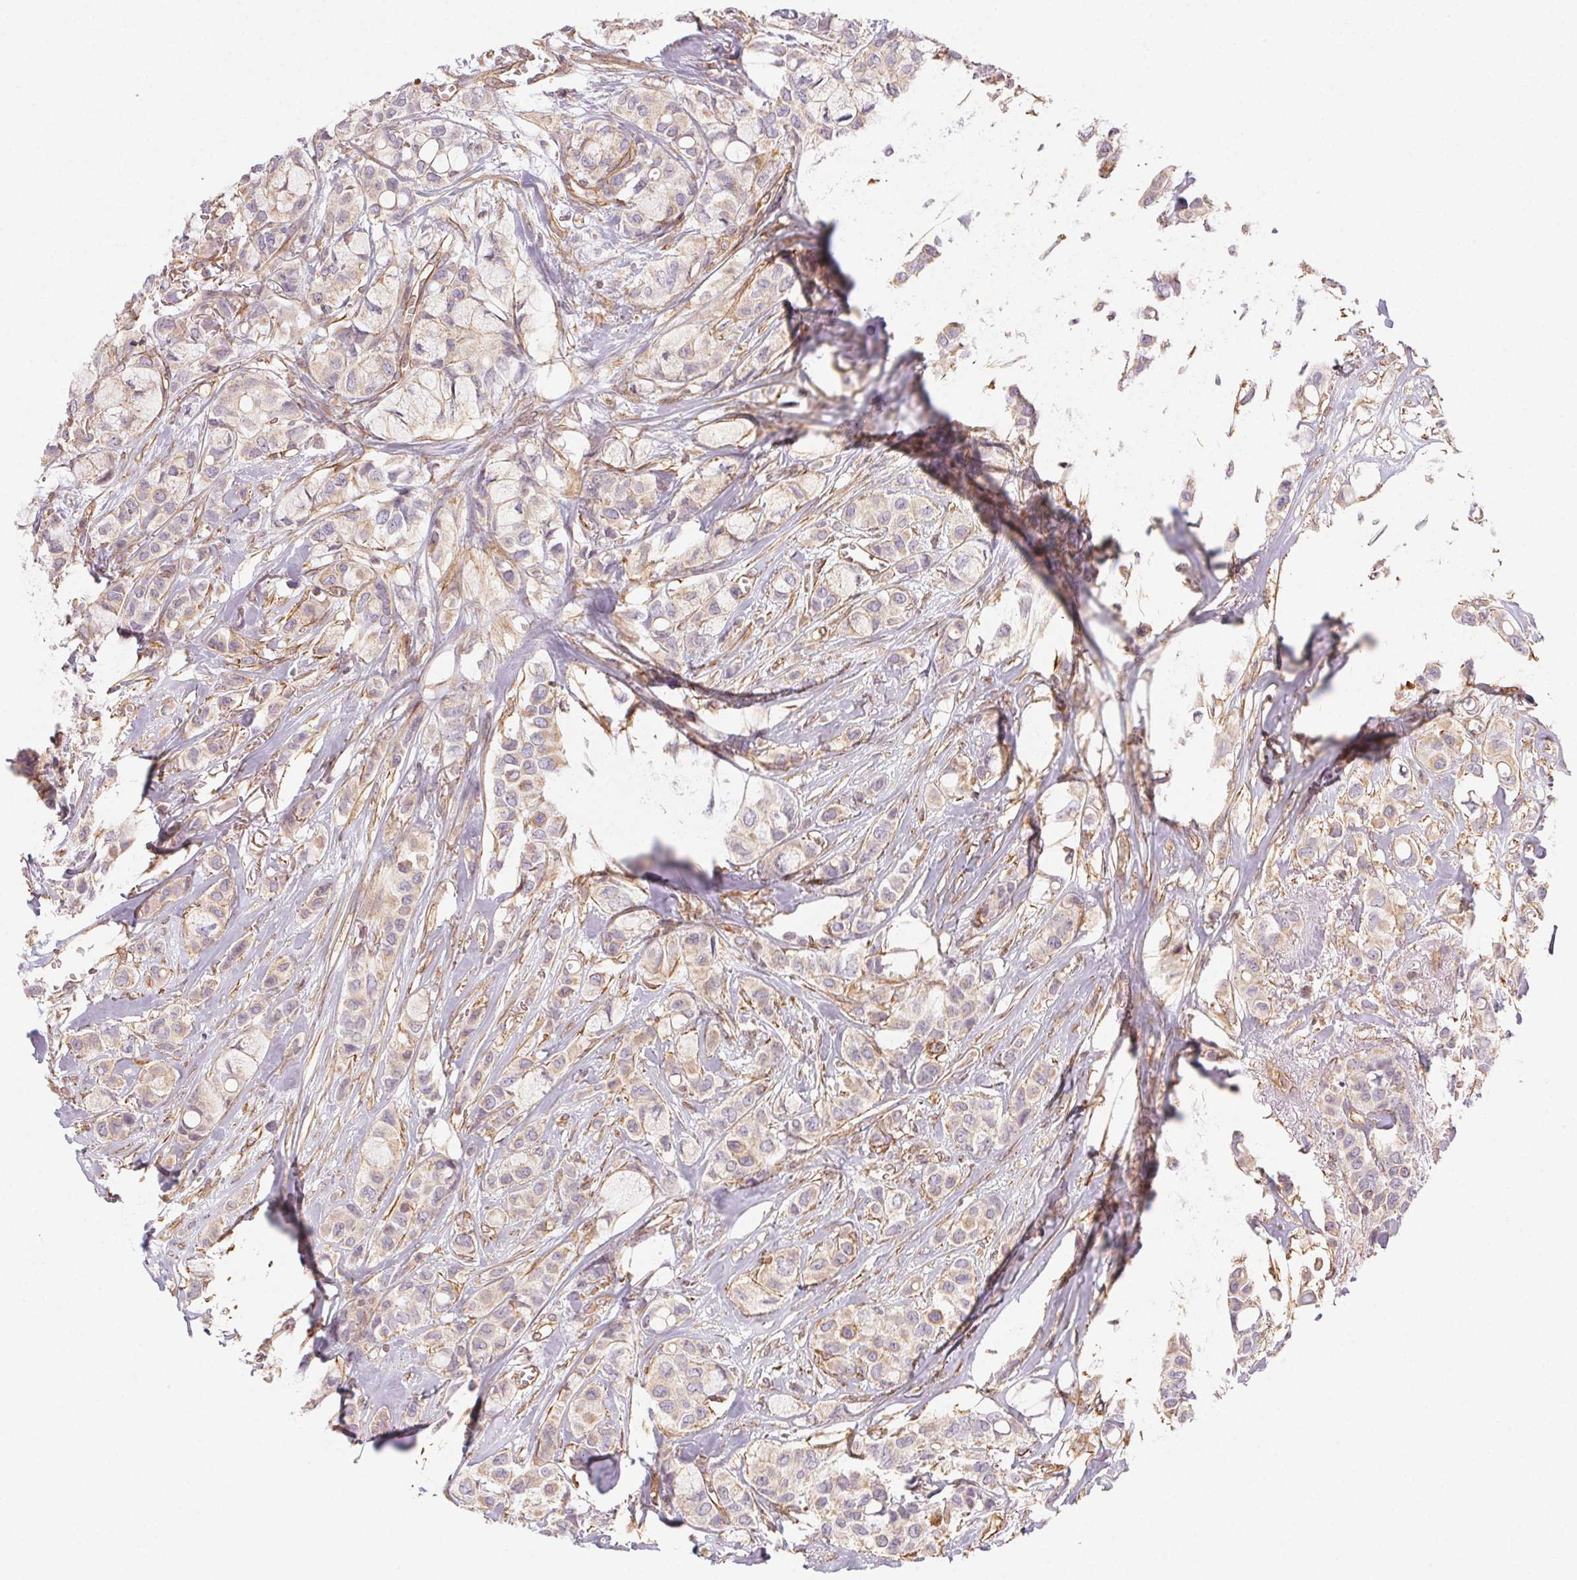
{"staining": {"intensity": "weak", "quantity": "25%-75%", "location": "cytoplasmic/membranous"}, "tissue": "breast cancer", "cell_type": "Tumor cells", "image_type": "cancer", "snomed": [{"axis": "morphology", "description": "Duct carcinoma"}, {"axis": "topography", "description": "Breast"}], "caption": "A photomicrograph of human breast cancer stained for a protein demonstrates weak cytoplasmic/membranous brown staining in tumor cells. The staining is performed using DAB brown chromogen to label protein expression. The nuclei are counter-stained blue using hematoxylin.", "gene": "PLA2G4F", "patient": {"sex": "female", "age": 85}}